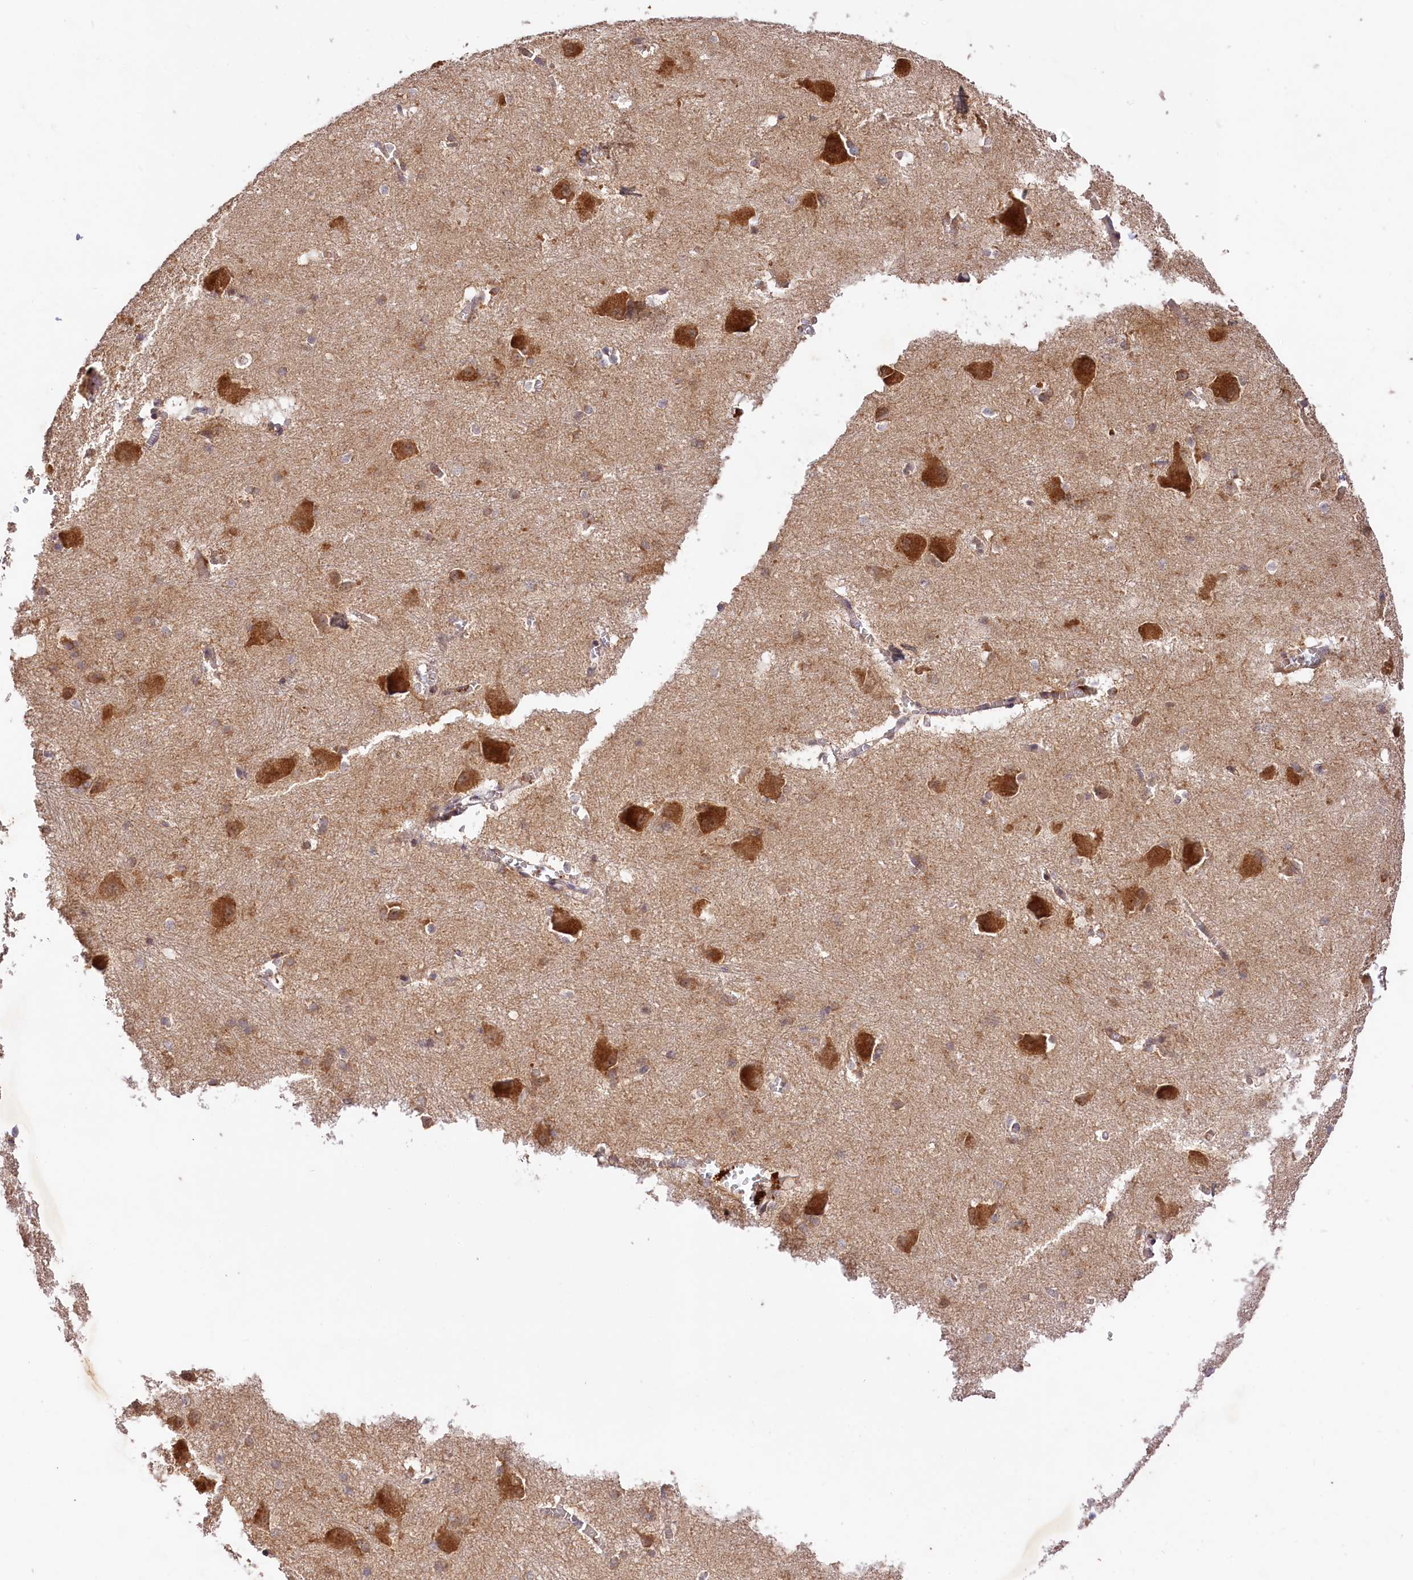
{"staining": {"intensity": "moderate", "quantity": "25%-75%", "location": "cytoplasmic/membranous"}, "tissue": "caudate", "cell_type": "Glial cells", "image_type": "normal", "snomed": [{"axis": "morphology", "description": "Normal tissue, NOS"}, {"axis": "topography", "description": "Lateral ventricle wall"}], "caption": "This histopathology image exhibits immunohistochemistry staining of unremarkable caudate, with medium moderate cytoplasmic/membranous expression in approximately 25%-75% of glial cells.", "gene": "MCF2L2", "patient": {"sex": "male", "age": 37}}